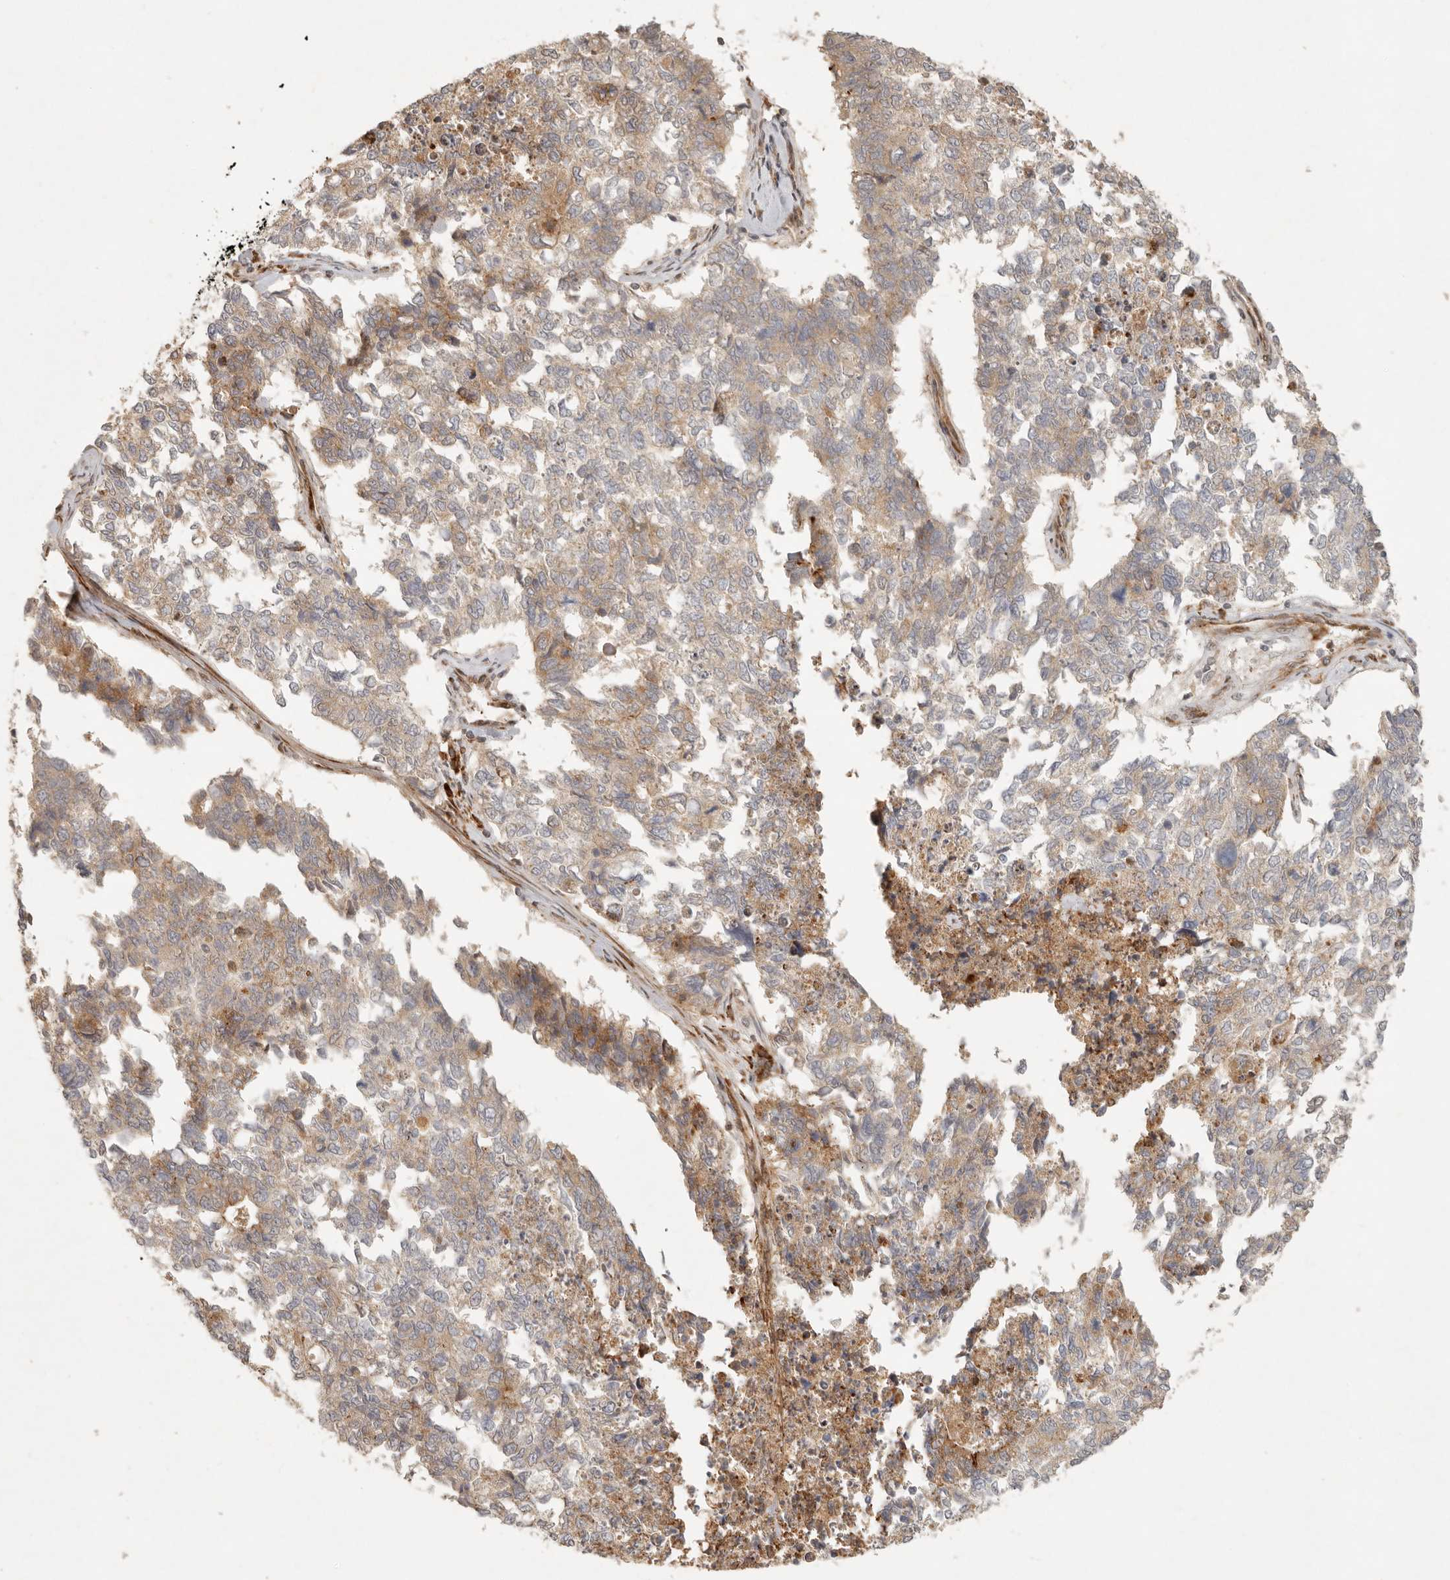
{"staining": {"intensity": "moderate", "quantity": "<25%", "location": "cytoplasmic/membranous"}, "tissue": "cervical cancer", "cell_type": "Tumor cells", "image_type": "cancer", "snomed": [{"axis": "morphology", "description": "Squamous cell carcinoma, NOS"}, {"axis": "topography", "description": "Cervix"}], "caption": "High-magnification brightfield microscopy of squamous cell carcinoma (cervical) stained with DAB (brown) and counterstained with hematoxylin (blue). tumor cells exhibit moderate cytoplasmic/membranous expression is appreciated in about<25% of cells. The staining was performed using DAB (3,3'-diaminobenzidine) to visualize the protein expression in brown, while the nuclei were stained in blue with hematoxylin (Magnification: 20x).", "gene": "KLHL38", "patient": {"sex": "female", "age": 63}}